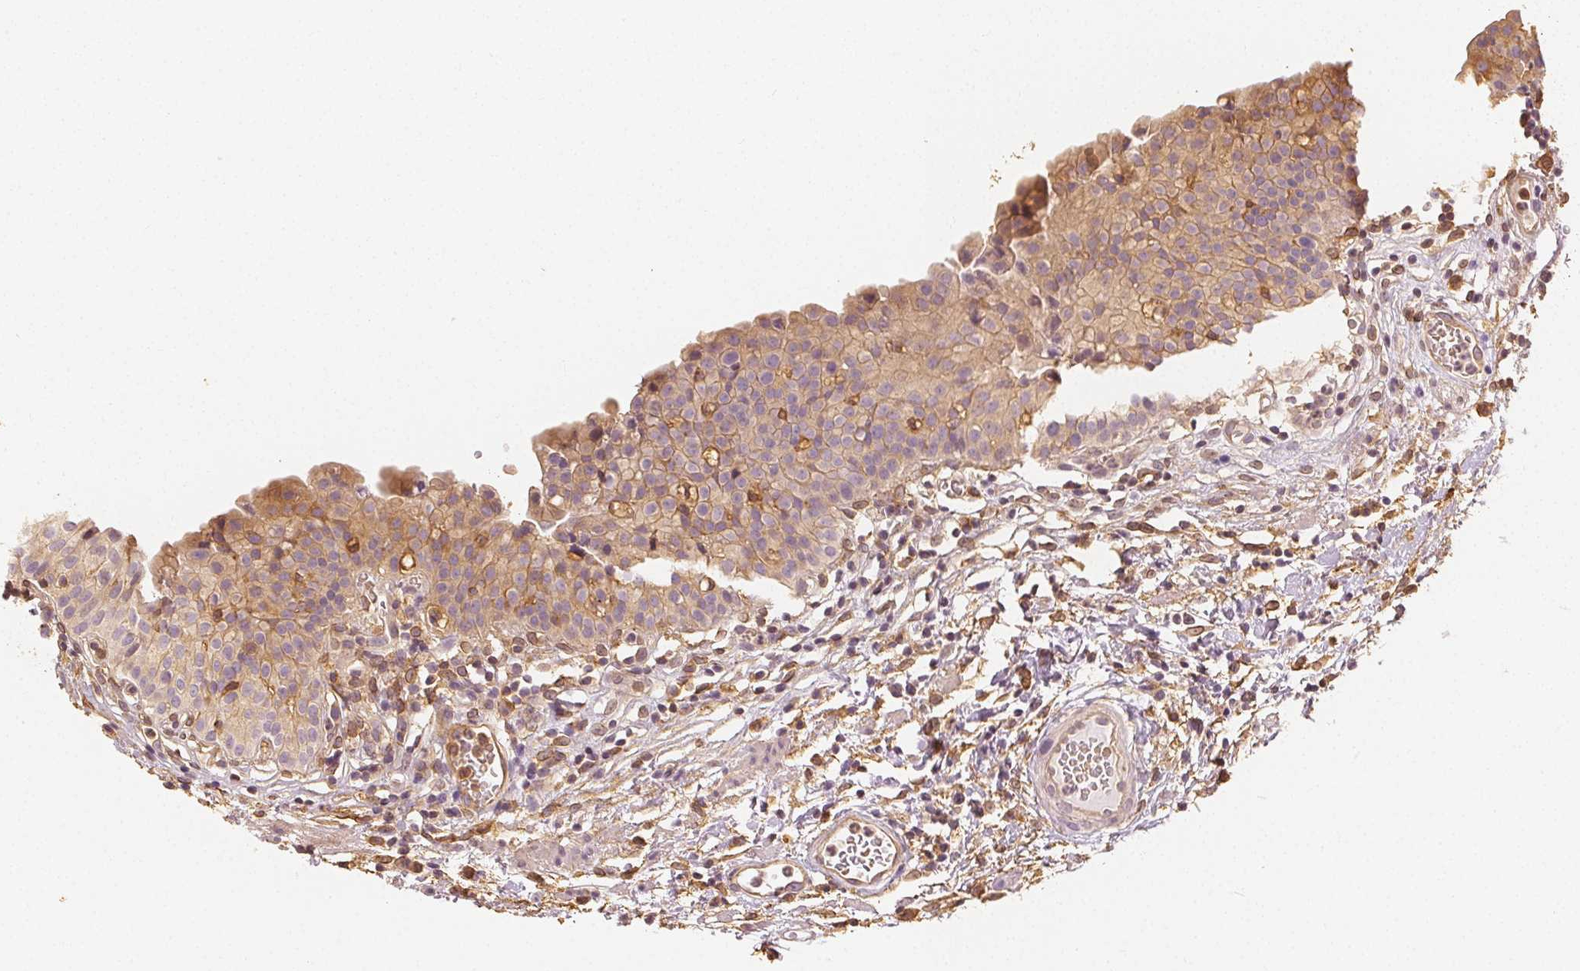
{"staining": {"intensity": "weak", "quantity": "25%-75%", "location": "cytoplasmic/membranous"}, "tissue": "urinary bladder", "cell_type": "Urothelial cells", "image_type": "normal", "snomed": [{"axis": "morphology", "description": "Normal tissue, NOS"}, {"axis": "morphology", "description": "Inflammation, NOS"}, {"axis": "topography", "description": "Urinary bladder"}], "caption": "DAB immunohistochemical staining of unremarkable human urinary bladder demonstrates weak cytoplasmic/membranous protein staining in about 25%-75% of urothelial cells. The staining is performed using DAB brown chromogen to label protein expression. The nuclei are counter-stained blue using hematoxylin.", "gene": "ARHGAP26", "patient": {"sex": "male", "age": 57}}